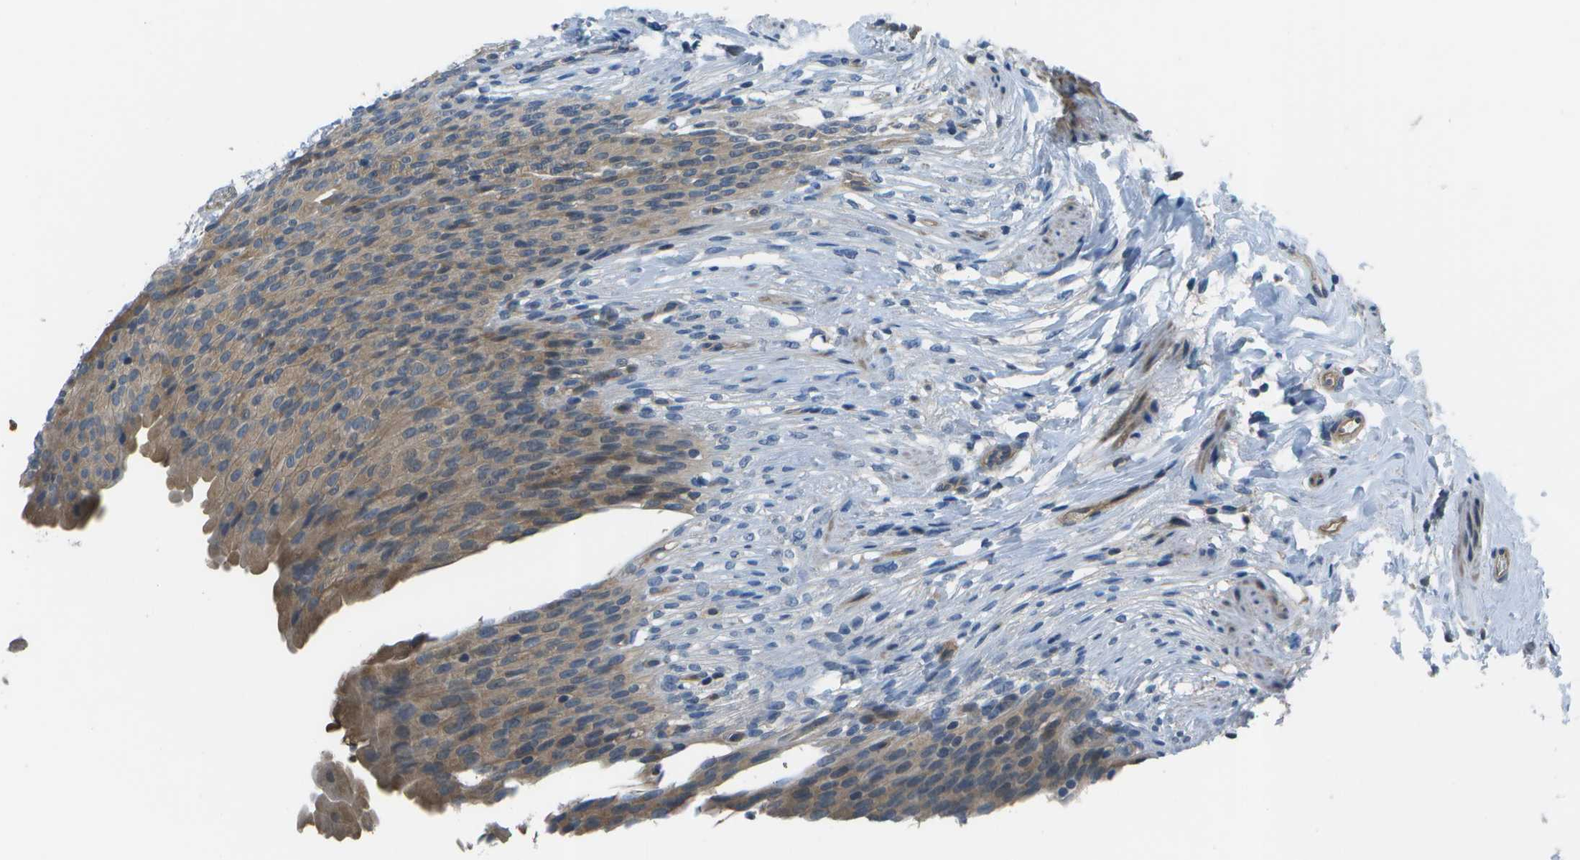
{"staining": {"intensity": "moderate", "quantity": ">75%", "location": "cytoplasmic/membranous"}, "tissue": "urinary bladder", "cell_type": "Urothelial cells", "image_type": "normal", "snomed": [{"axis": "morphology", "description": "Normal tissue, NOS"}, {"axis": "topography", "description": "Urinary bladder"}], "caption": "Unremarkable urinary bladder was stained to show a protein in brown. There is medium levels of moderate cytoplasmic/membranous positivity in about >75% of urothelial cells. (DAB (3,3'-diaminobenzidine) IHC, brown staining for protein, blue staining for nuclei).", "gene": "ENPP5", "patient": {"sex": "female", "age": 79}}